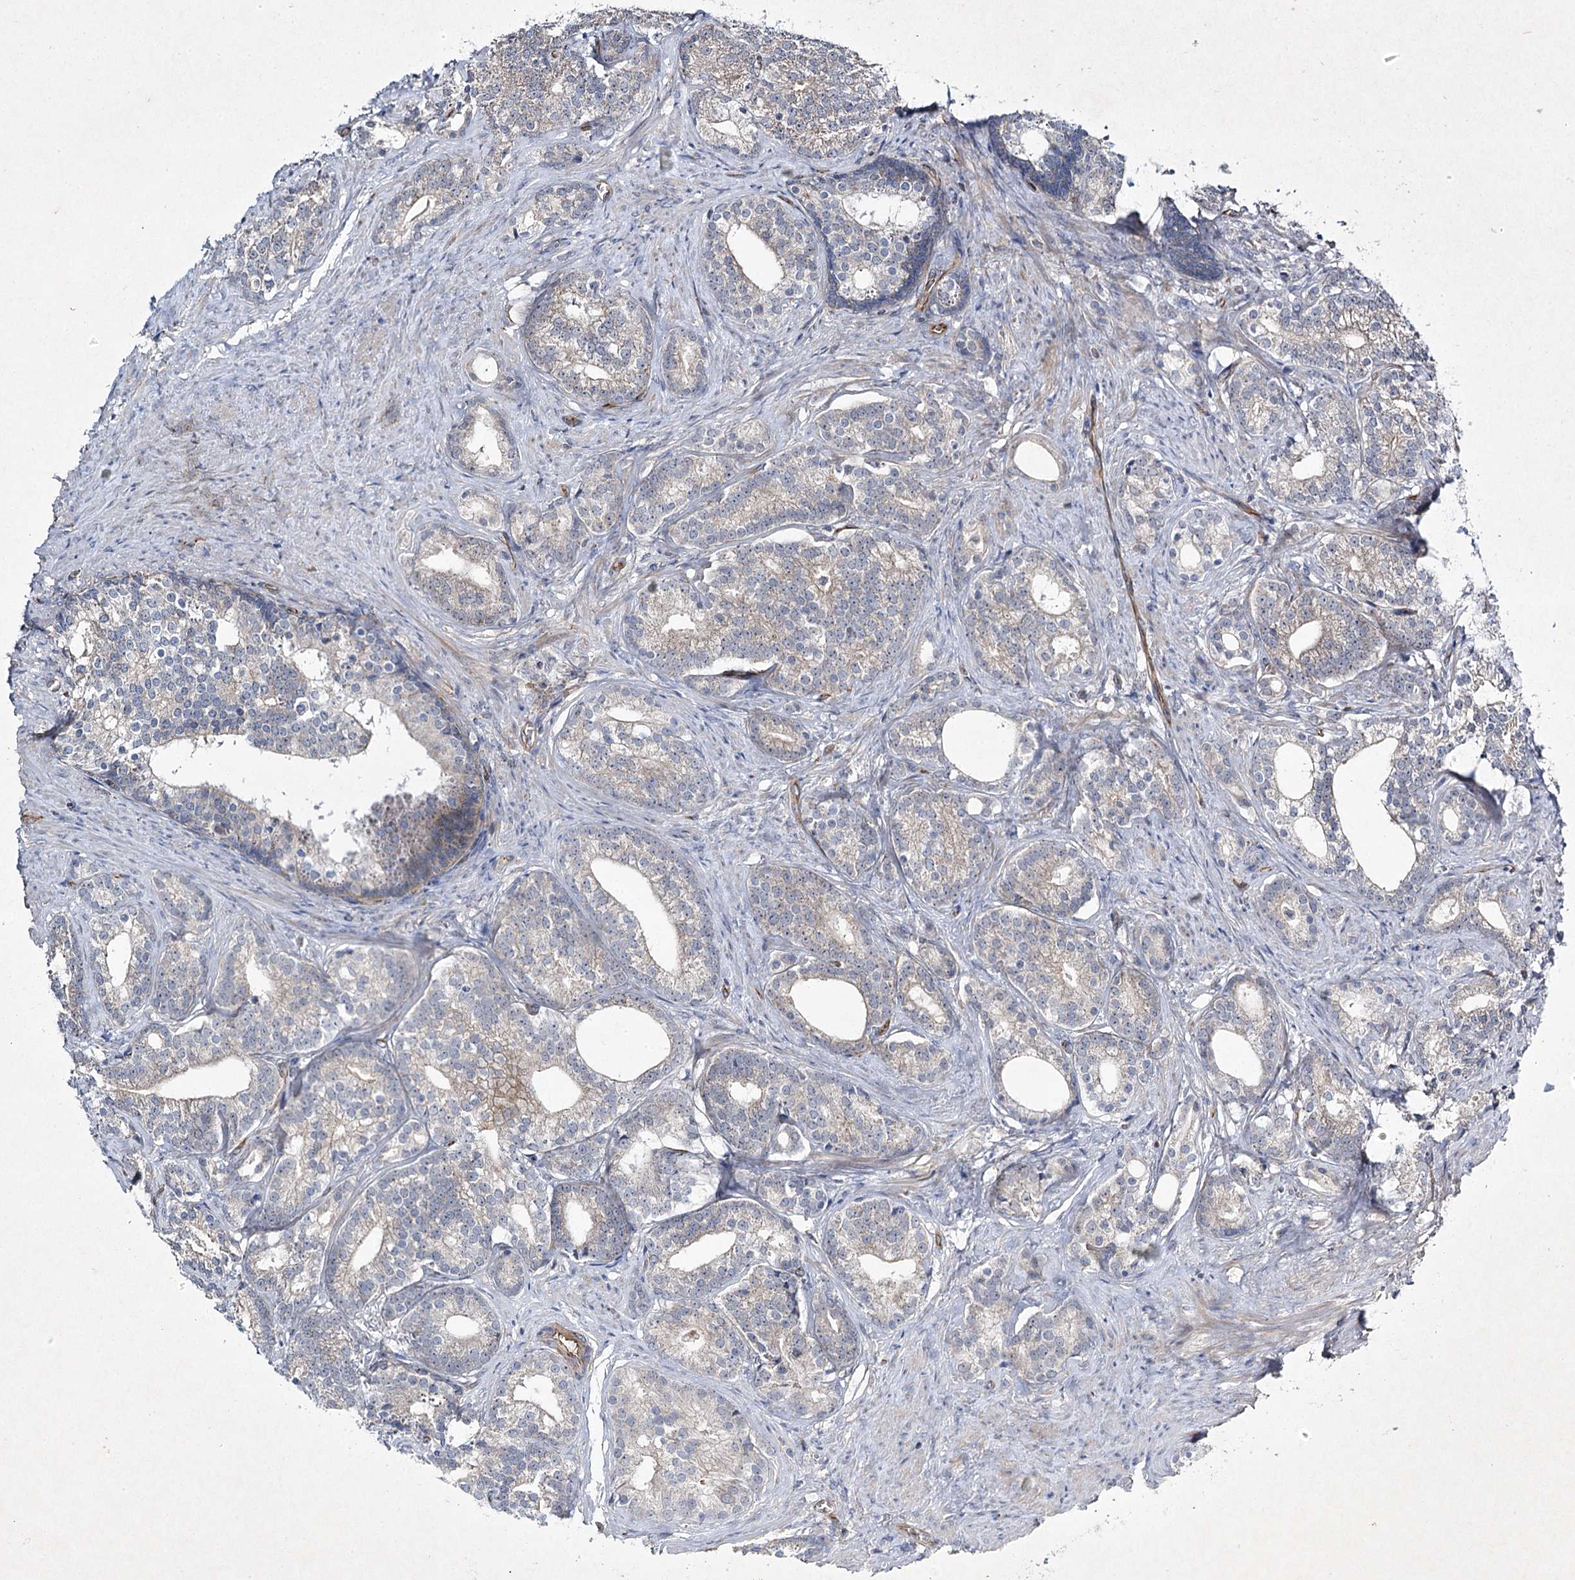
{"staining": {"intensity": "weak", "quantity": "25%-75%", "location": "cytoplasmic/membranous"}, "tissue": "prostate cancer", "cell_type": "Tumor cells", "image_type": "cancer", "snomed": [{"axis": "morphology", "description": "Adenocarcinoma, Low grade"}, {"axis": "topography", "description": "Prostate"}], "caption": "About 25%-75% of tumor cells in human low-grade adenocarcinoma (prostate) display weak cytoplasmic/membranous protein positivity as visualized by brown immunohistochemical staining.", "gene": "KIAA0825", "patient": {"sex": "male", "age": 71}}